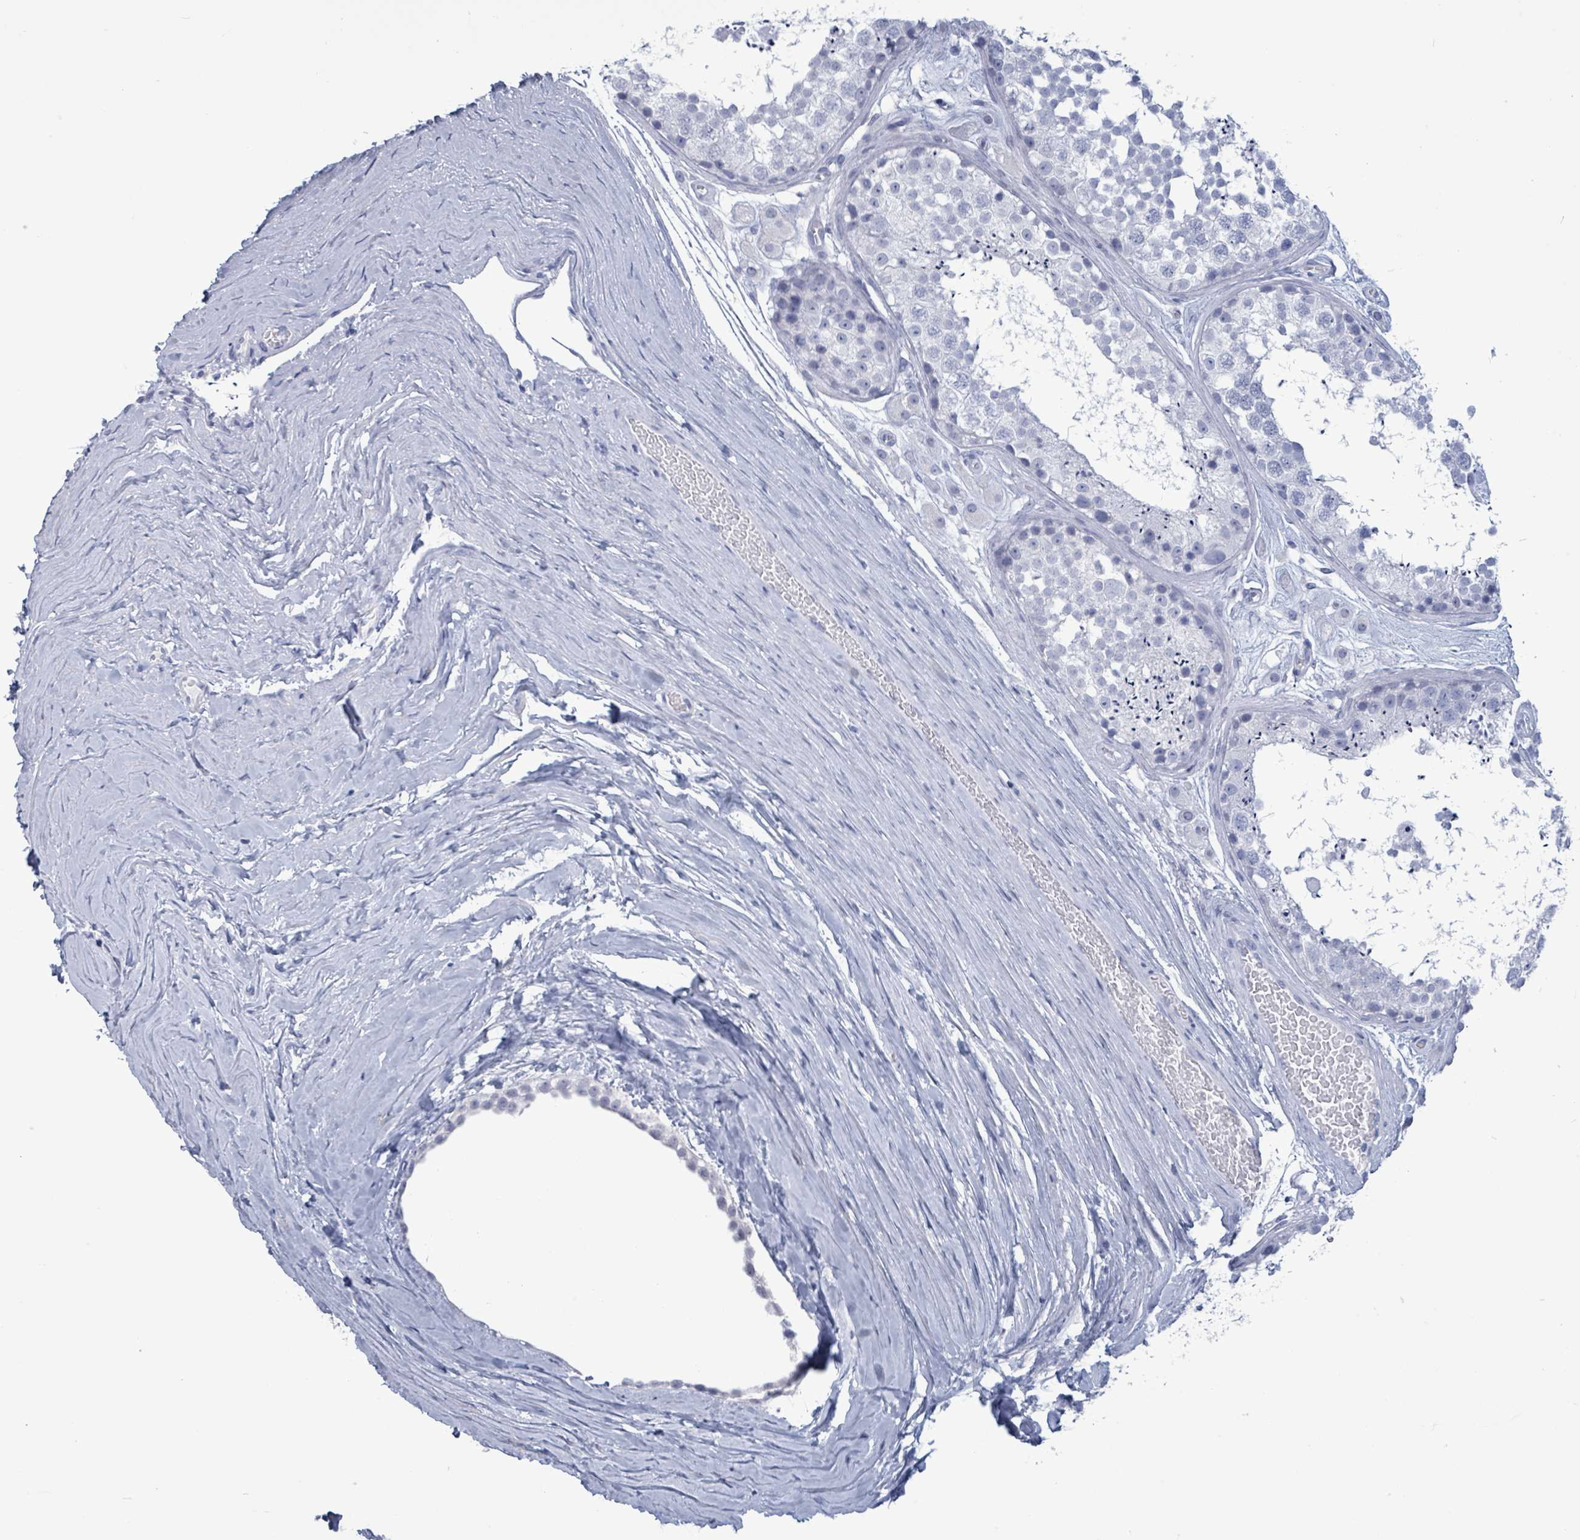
{"staining": {"intensity": "negative", "quantity": "none", "location": "none"}, "tissue": "testis", "cell_type": "Cells in seminiferous ducts", "image_type": "normal", "snomed": [{"axis": "morphology", "description": "Normal tissue, NOS"}, {"axis": "topography", "description": "Testis"}], "caption": "Testis stained for a protein using immunohistochemistry shows no staining cells in seminiferous ducts.", "gene": "NKX2", "patient": {"sex": "male", "age": 25}}